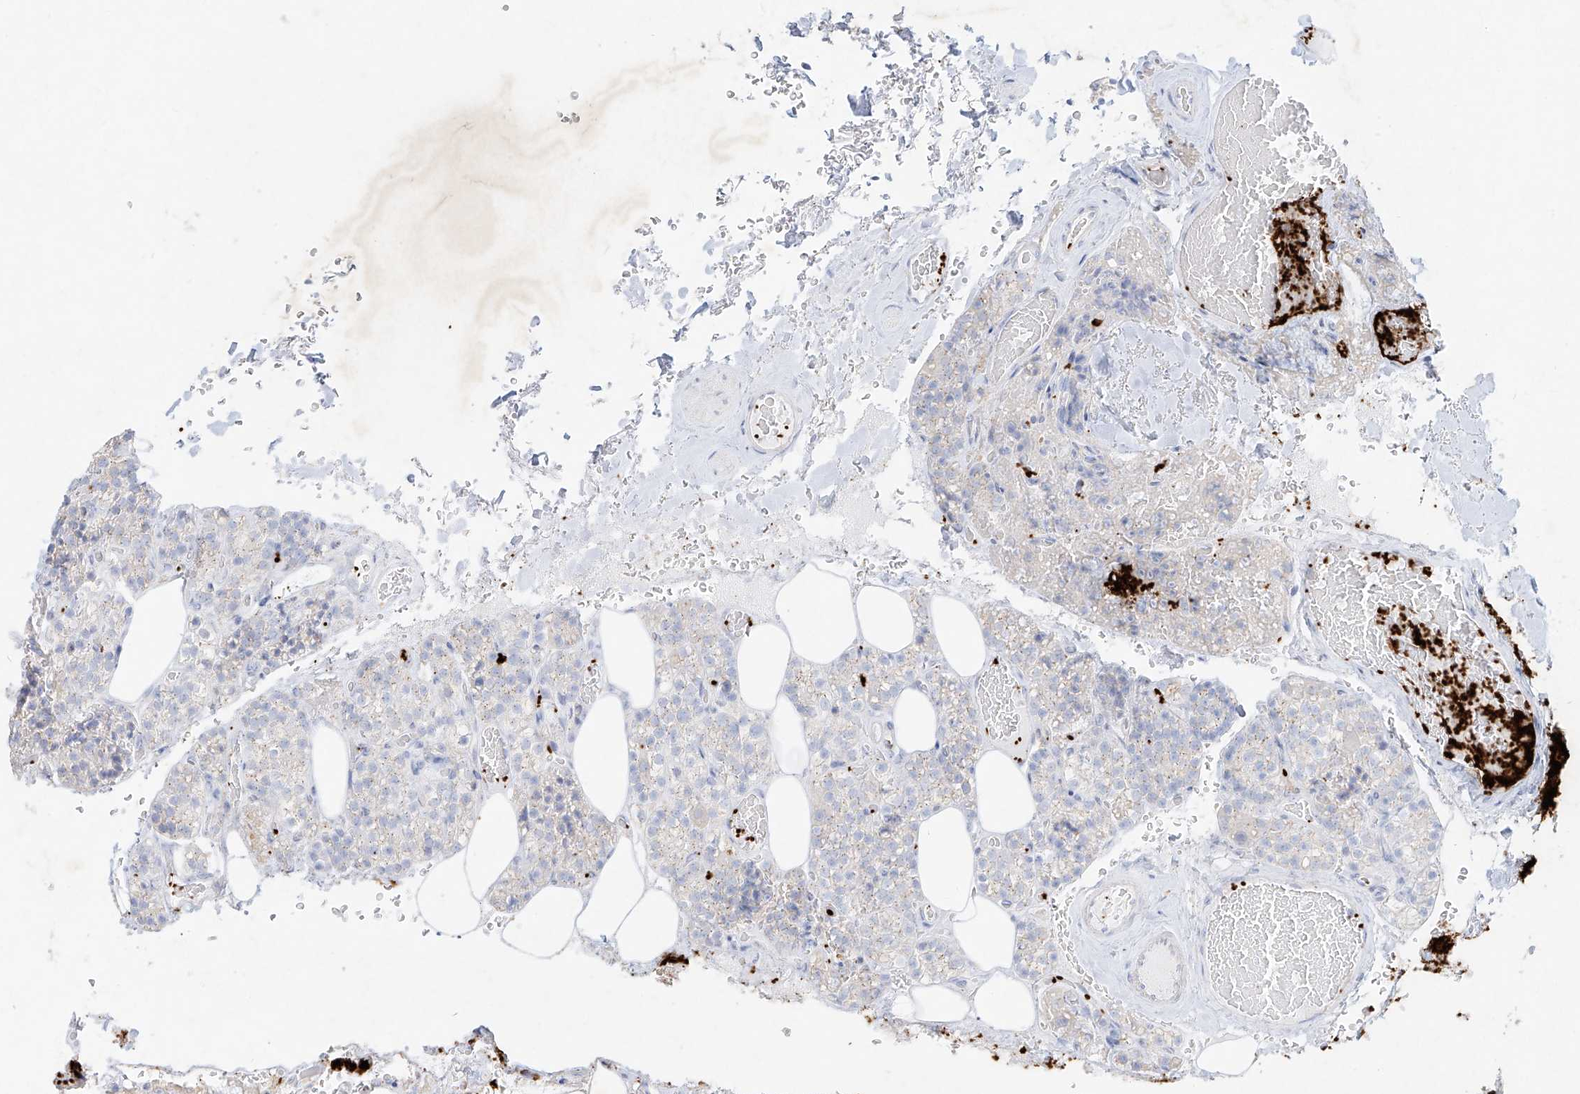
{"staining": {"intensity": "negative", "quantity": "none", "location": "none"}, "tissue": "parathyroid gland", "cell_type": "Glandular cells", "image_type": "normal", "snomed": [{"axis": "morphology", "description": "Normal tissue, NOS"}, {"axis": "topography", "description": "Parathyroid gland"}], "caption": "This micrograph is of unremarkable parathyroid gland stained with IHC to label a protein in brown with the nuclei are counter-stained blue. There is no expression in glandular cells.", "gene": "PLEK", "patient": {"sex": "male", "age": 87}}